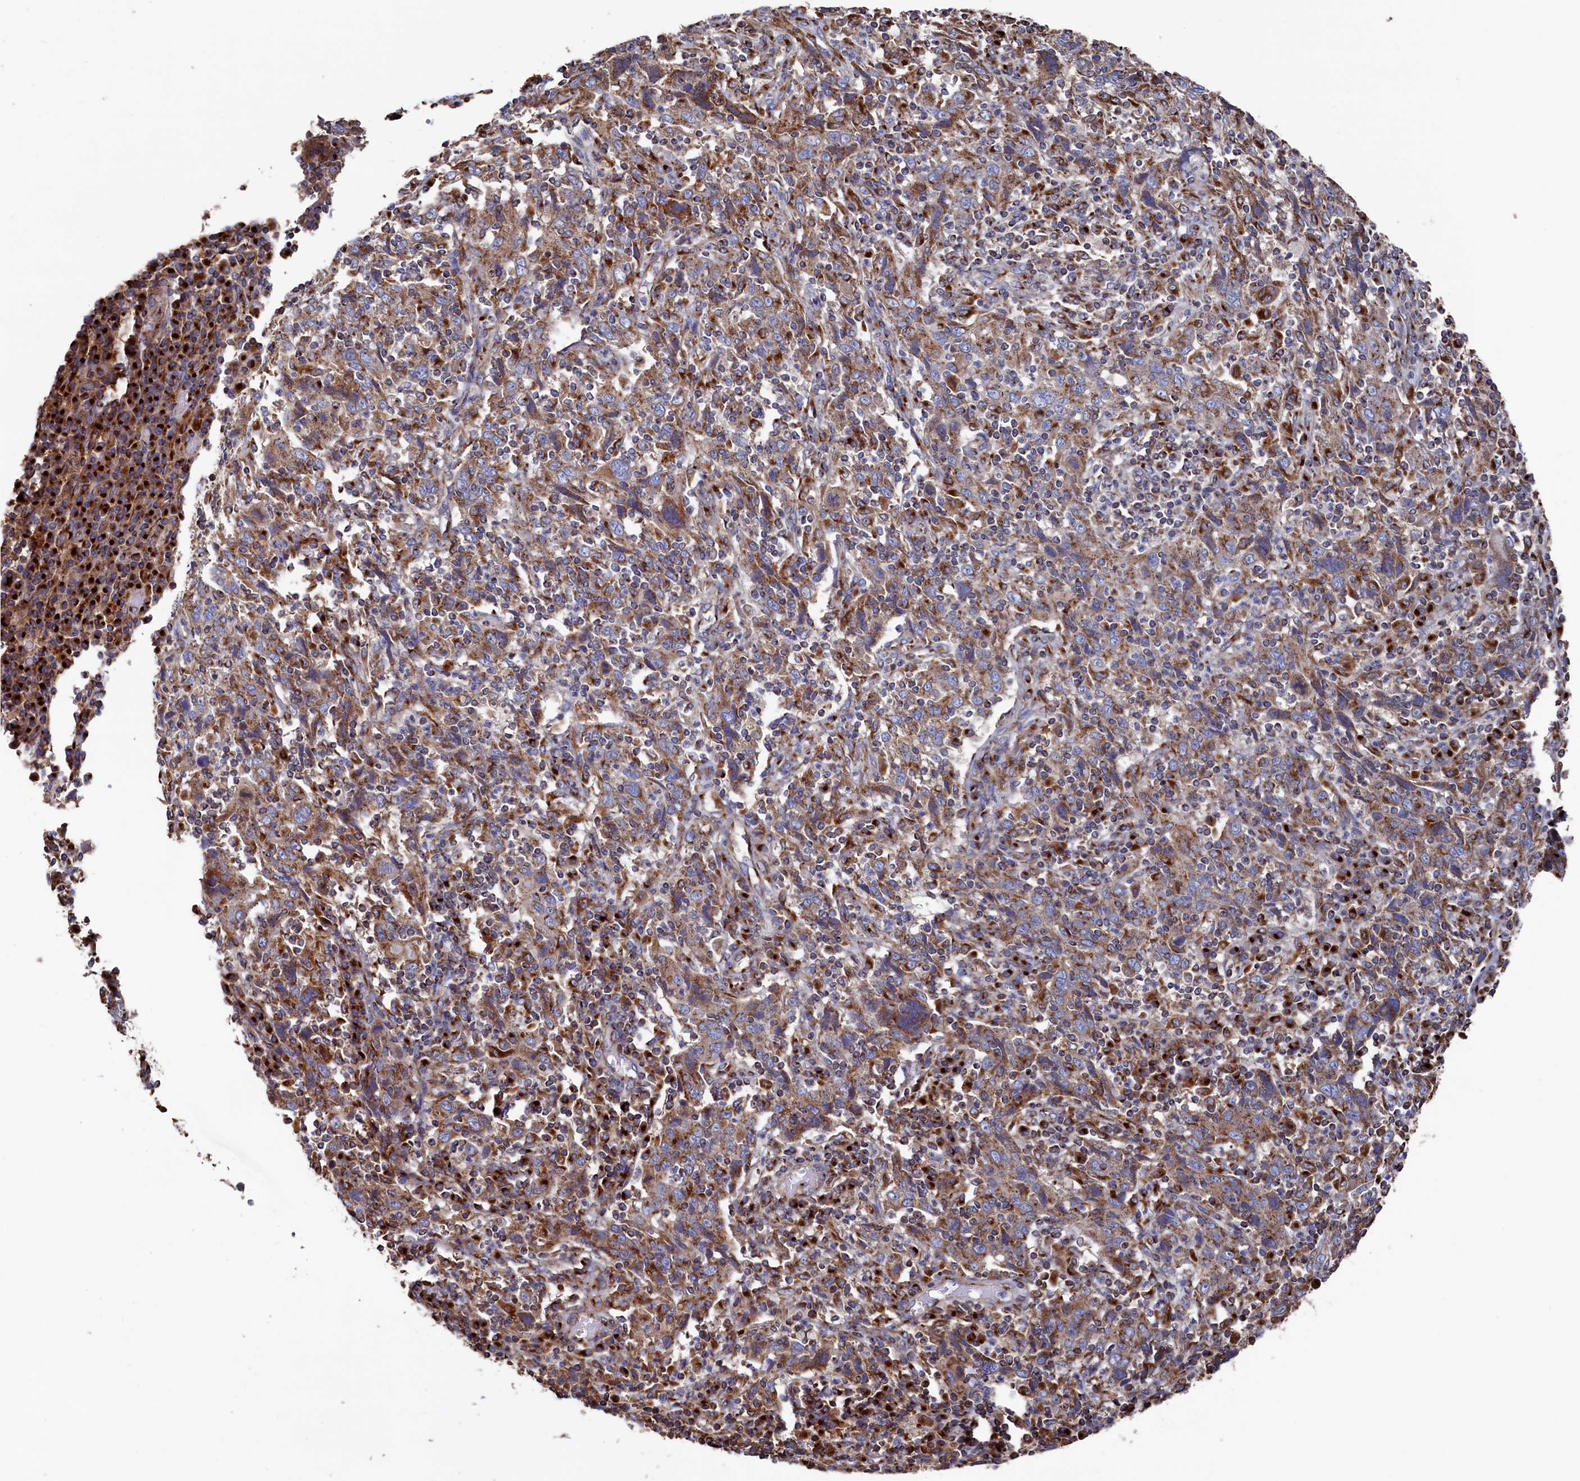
{"staining": {"intensity": "moderate", "quantity": ">75%", "location": "cytoplasmic/membranous"}, "tissue": "cervical cancer", "cell_type": "Tumor cells", "image_type": "cancer", "snomed": [{"axis": "morphology", "description": "Squamous cell carcinoma, NOS"}, {"axis": "topography", "description": "Cervix"}], "caption": "Immunohistochemistry (IHC) staining of cervical cancer (squamous cell carcinoma), which exhibits medium levels of moderate cytoplasmic/membranous positivity in approximately >75% of tumor cells indicating moderate cytoplasmic/membranous protein positivity. The staining was performed using DAB (3,3'-diaminobenzidine) (brown) for protein detection and nuclei were counterstained in hematoxylin (blue).", "gene": "PRRC1", "patient": {"sex": "female", "age": 46}}